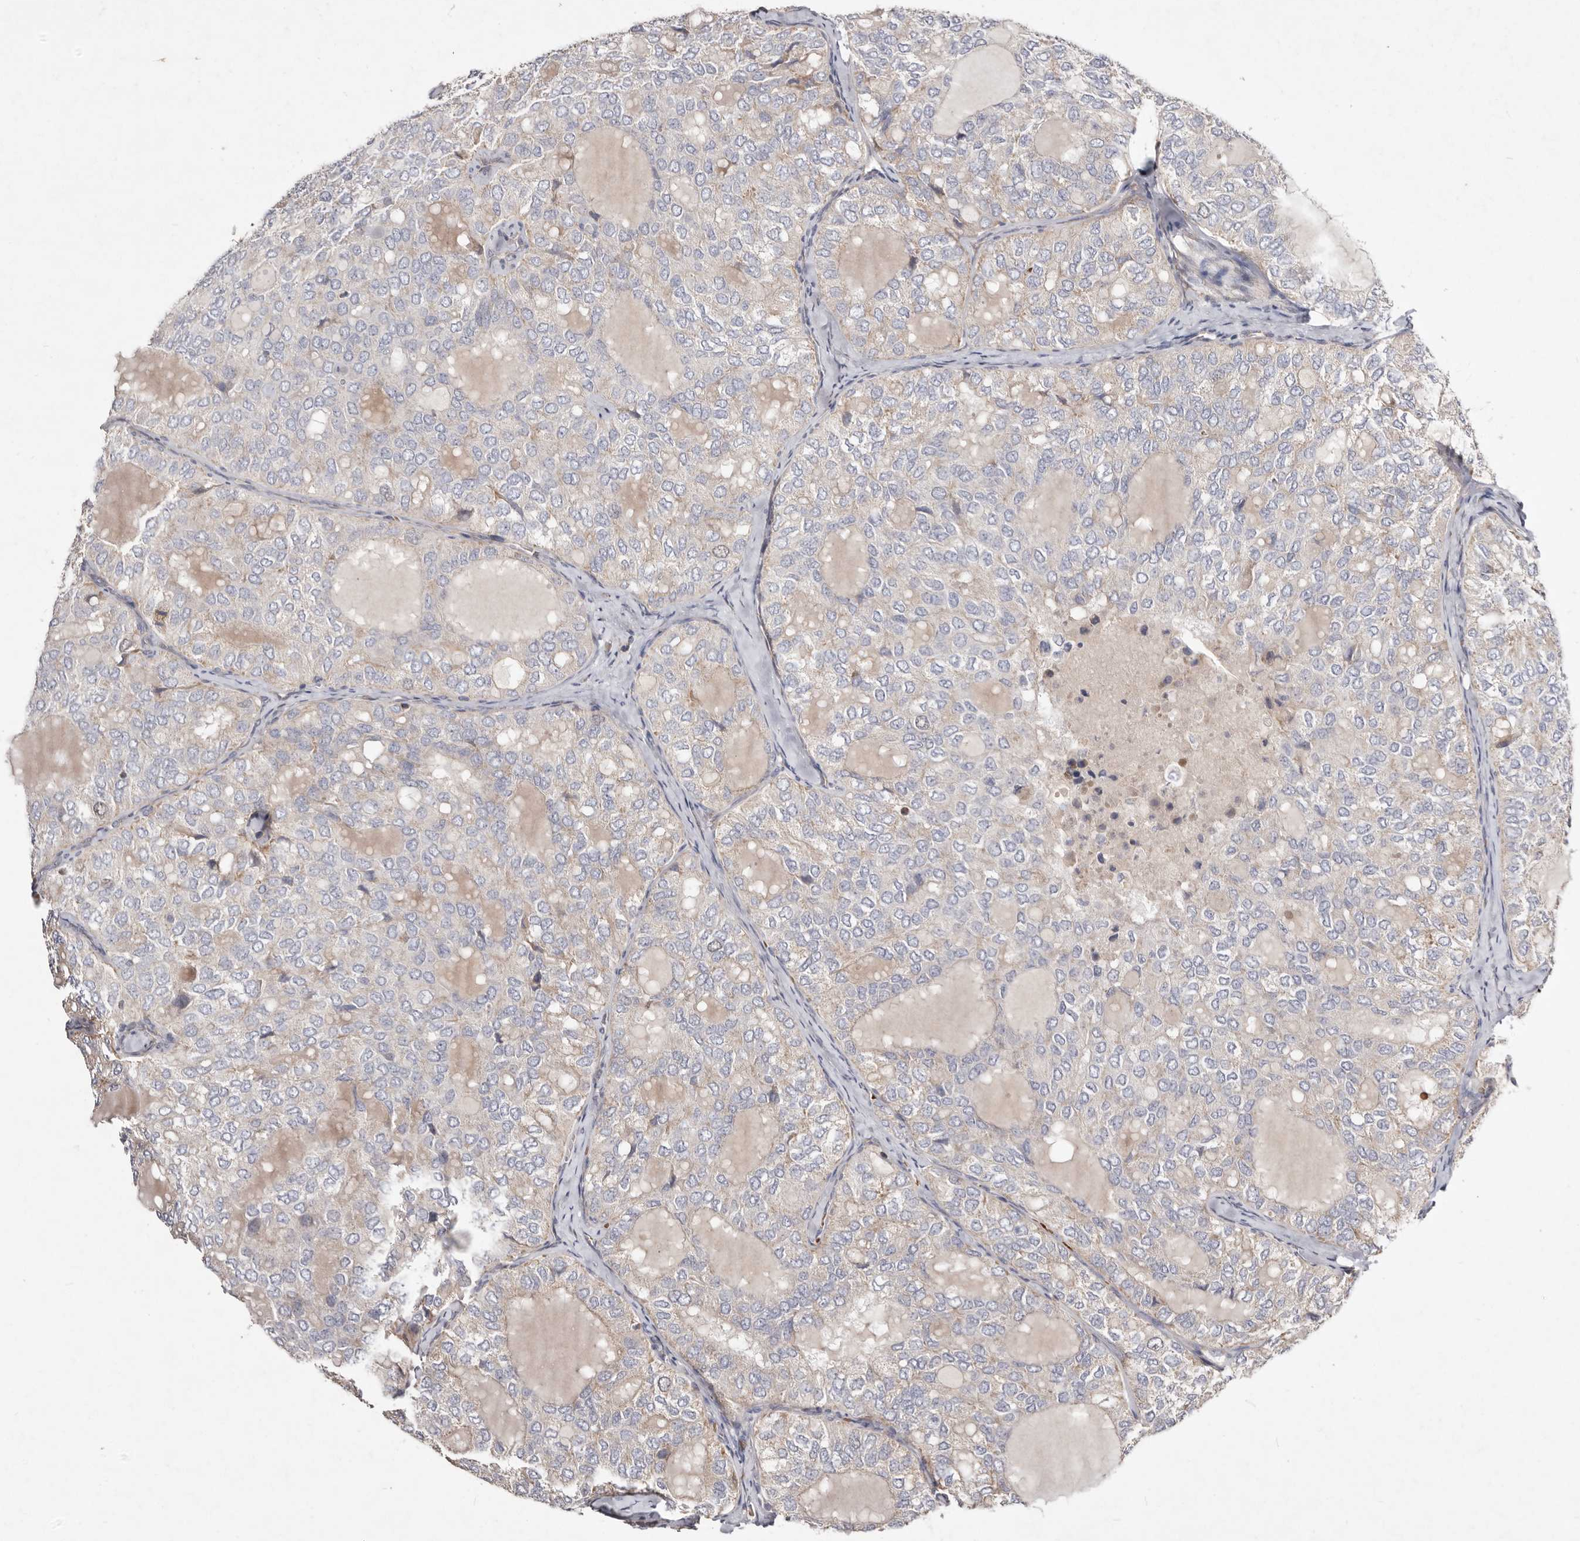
{"staining": {"intensity": "weak", "quantity": "<25%", "location": "cytoplasmic/membranous"}, "tissue": "thyroid cancer", "cell_type": "Tumor cells", "image_type": "cancer", "snomed": [{"axis": "morphology", "description": "Follicular adenoma carcinoma, NOS"}, {"axis": "topography", "description": "Thyroid gland"}], "caption": "Immunohistochemical staining of human thyroid cancer (follicular adenoma carcinoma) exhibits no significant positivity in tumor cells.", "gene": "SLC25A20", "patient": {"sex": "male", "age": 75}}